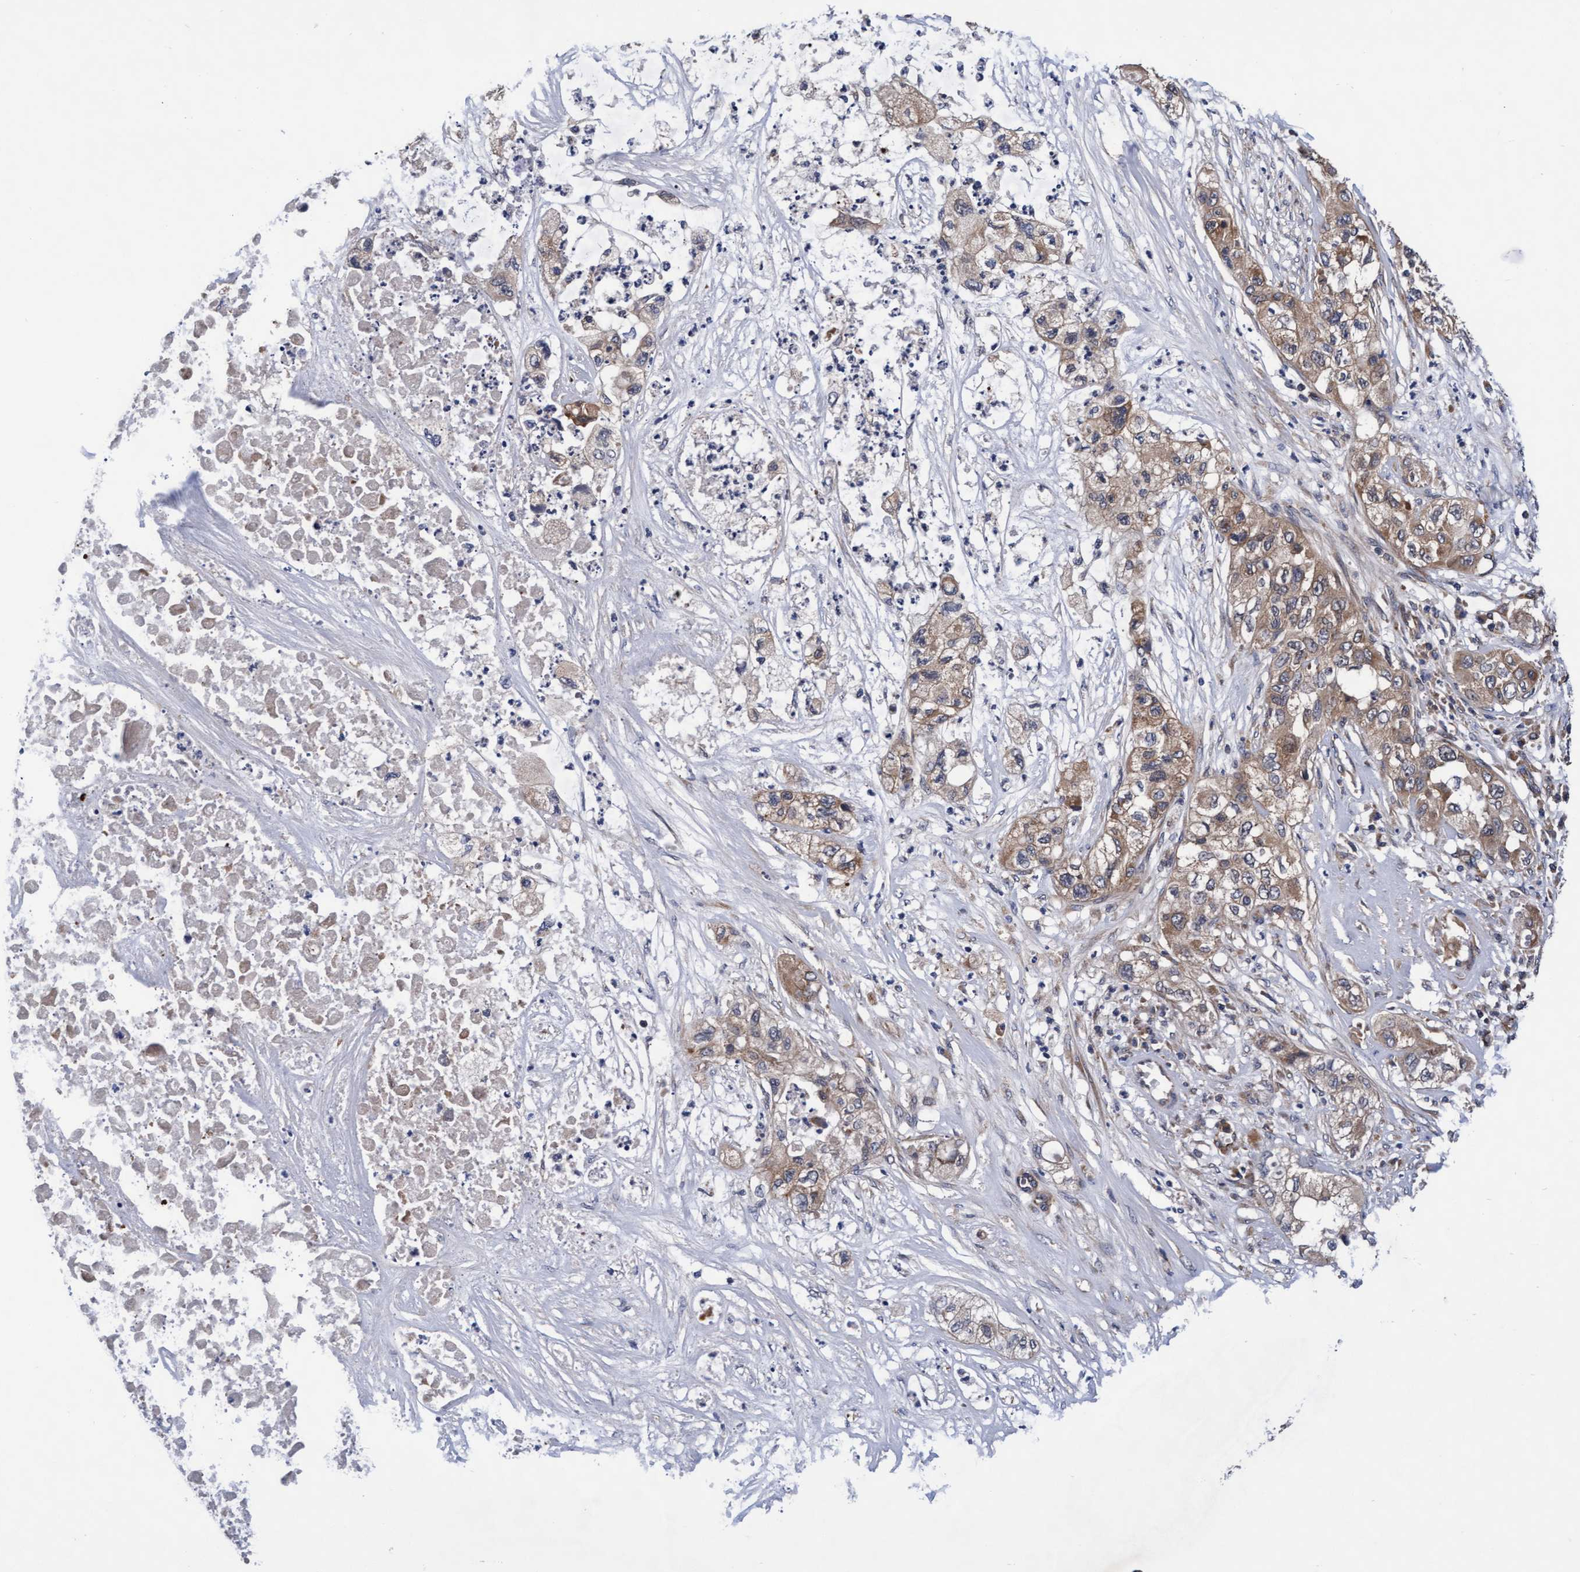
{"staining": {"intensity": "weak", "quantity": ">75%", "location": "cytoplasmic/membranous"}, "tissue": "pancreatic cancer", "cell_type": "Tumor cells", "image_type": "cancer", "snomed": [{"axis": "morphology", "description": "Adenocarcinoma, NOS"}, {"axis": "topography", "description": "Pancreas"}], "caption": "An immunohistochemistry photomicrograph of tumor tissue is shown. Protein staining in brown shows weak cytoplasmic/membranous positivity in pancreatic cancer within tumor cells.", "gene": "EFCAB13", "patient": {"sex": "female", "age": 78}}